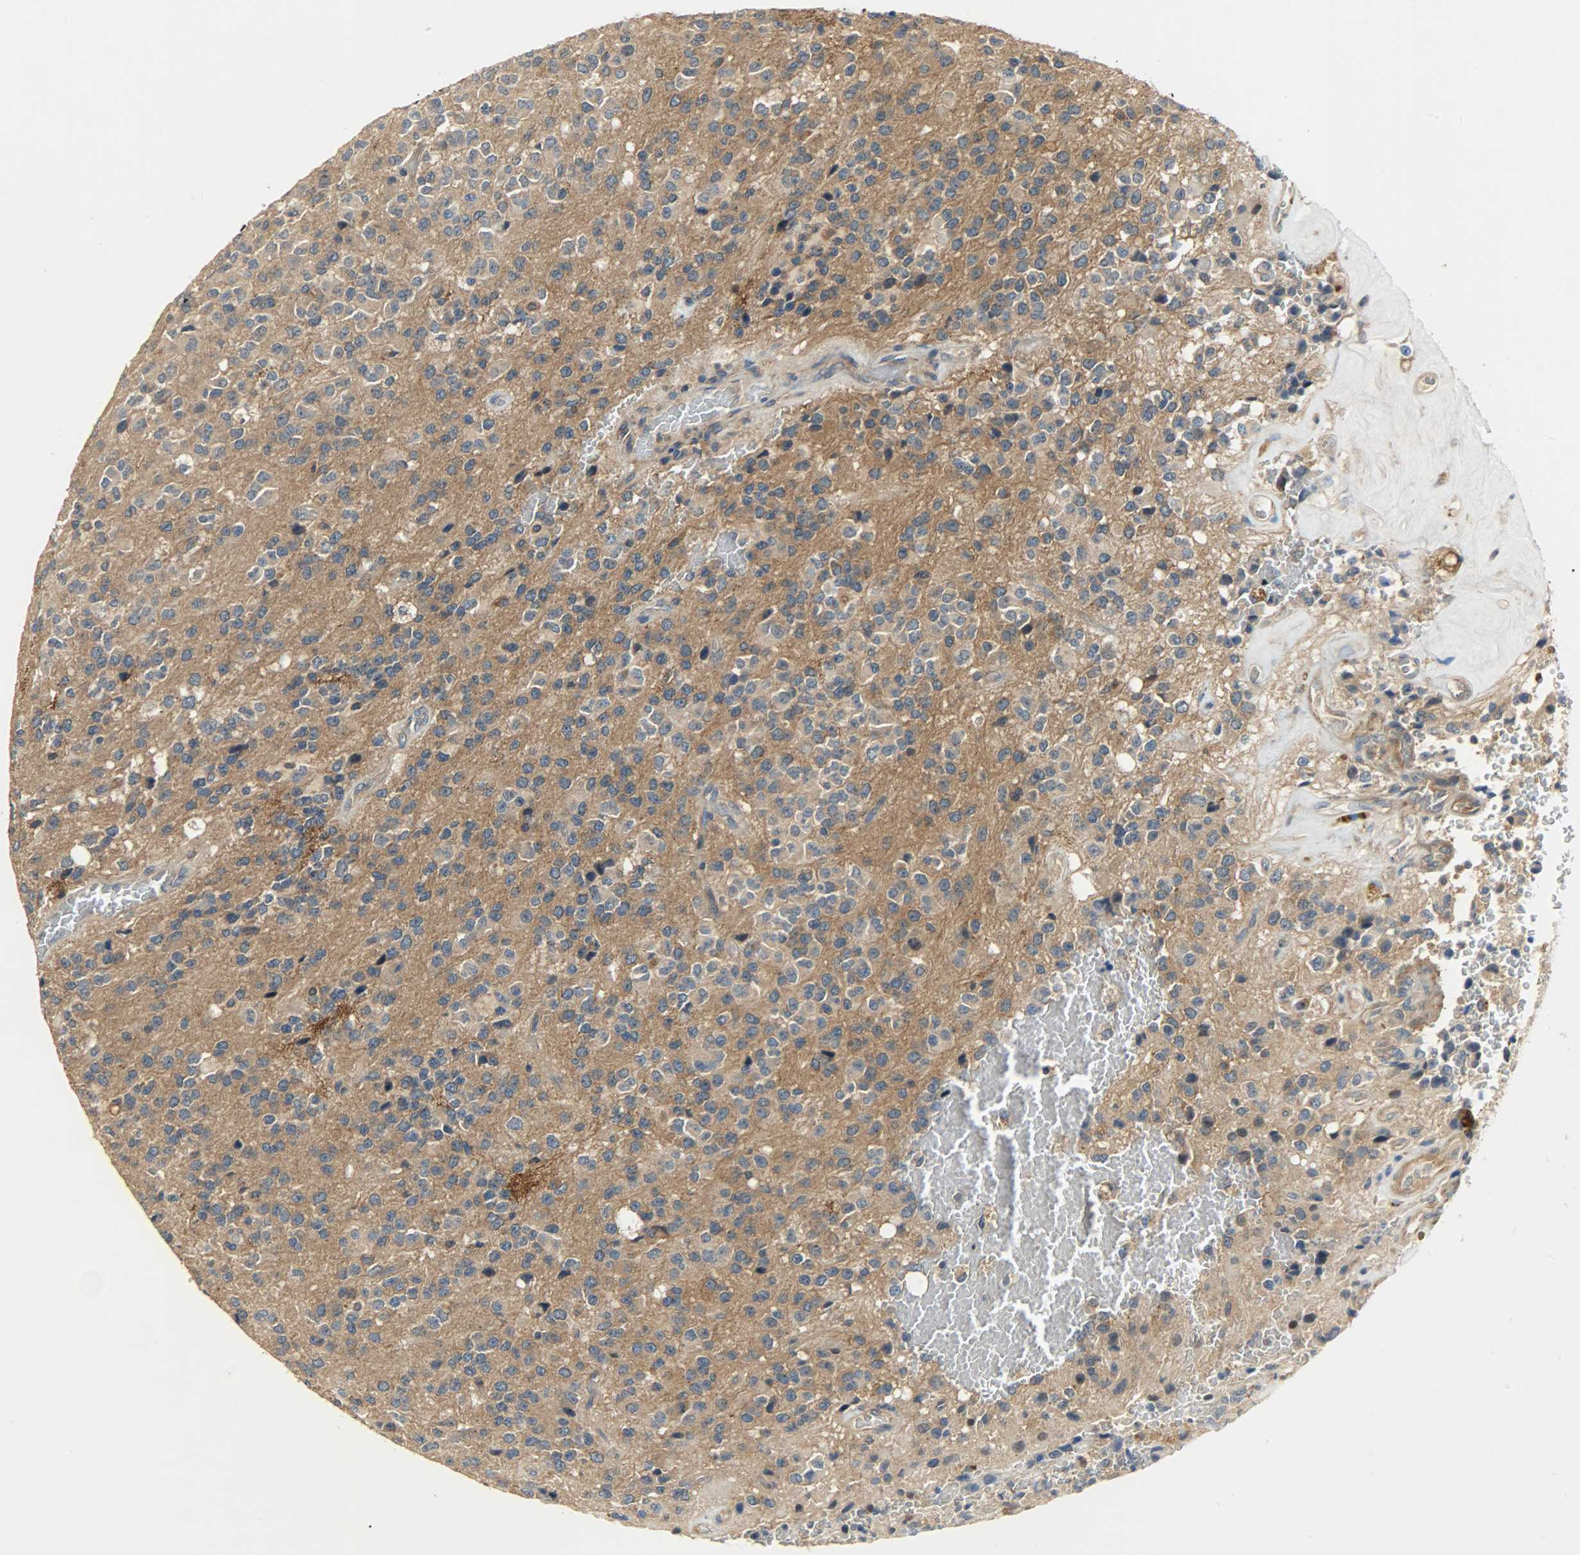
{"staining": {"intensity": "weak", "quantity": ">75%", "location": "cytoplasmic/membranous"}, "tissue": "glioma", "cell_type": "Tumor cells", "image_type": "cancer", "snomed": [{"axis": "morphology", "description": "Glioma, malignant, High grade"}, {"axis": "topography", "description": "pancreas cauda"}], "caption": "Immunohistochemical staining of glioma displays low levels of weak cytoplasmic/membranous positivity in approximately >75% of tumor cells.", "gene": "KIAA1217", "patient": {"sex": "male", "age": 60}}